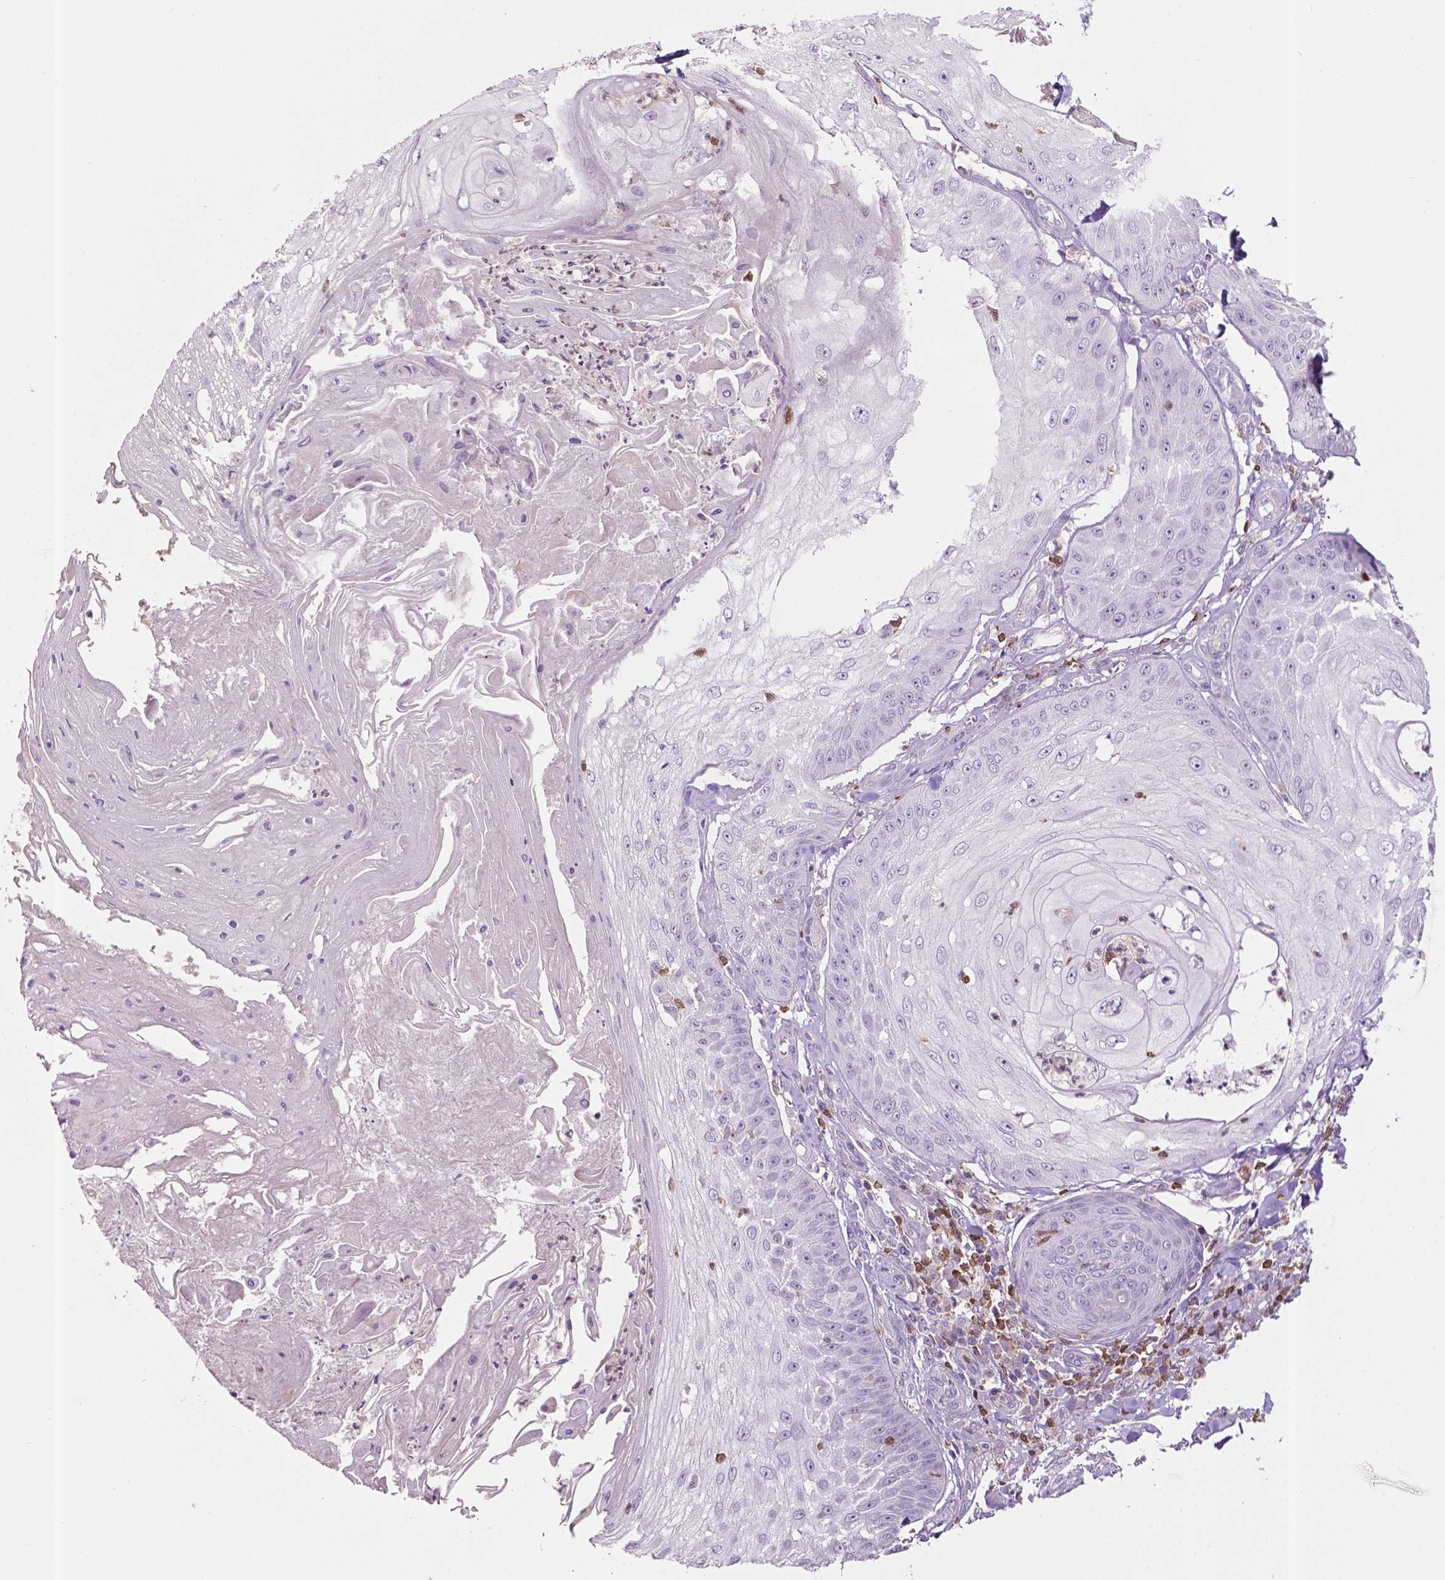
{"staining": {"intensity": "negative", "quantity": "none", "location": "none"}, "tissue": "skin cancer", "cell_type": "Tumor cells", "image_type": "cancer", "snomed": [{"axis": "morphology", "description": "Squamous cell carcinoma, NOS"}, {"axis": "topography", "description": "Skin"}], "caption": "Photomicrograph shows no protein expression in tumor cells of squamous cell carcinoma (skin) tissue.", "gene": "TBC1D10C", "patient": {"sex": "male", "age": 70}}